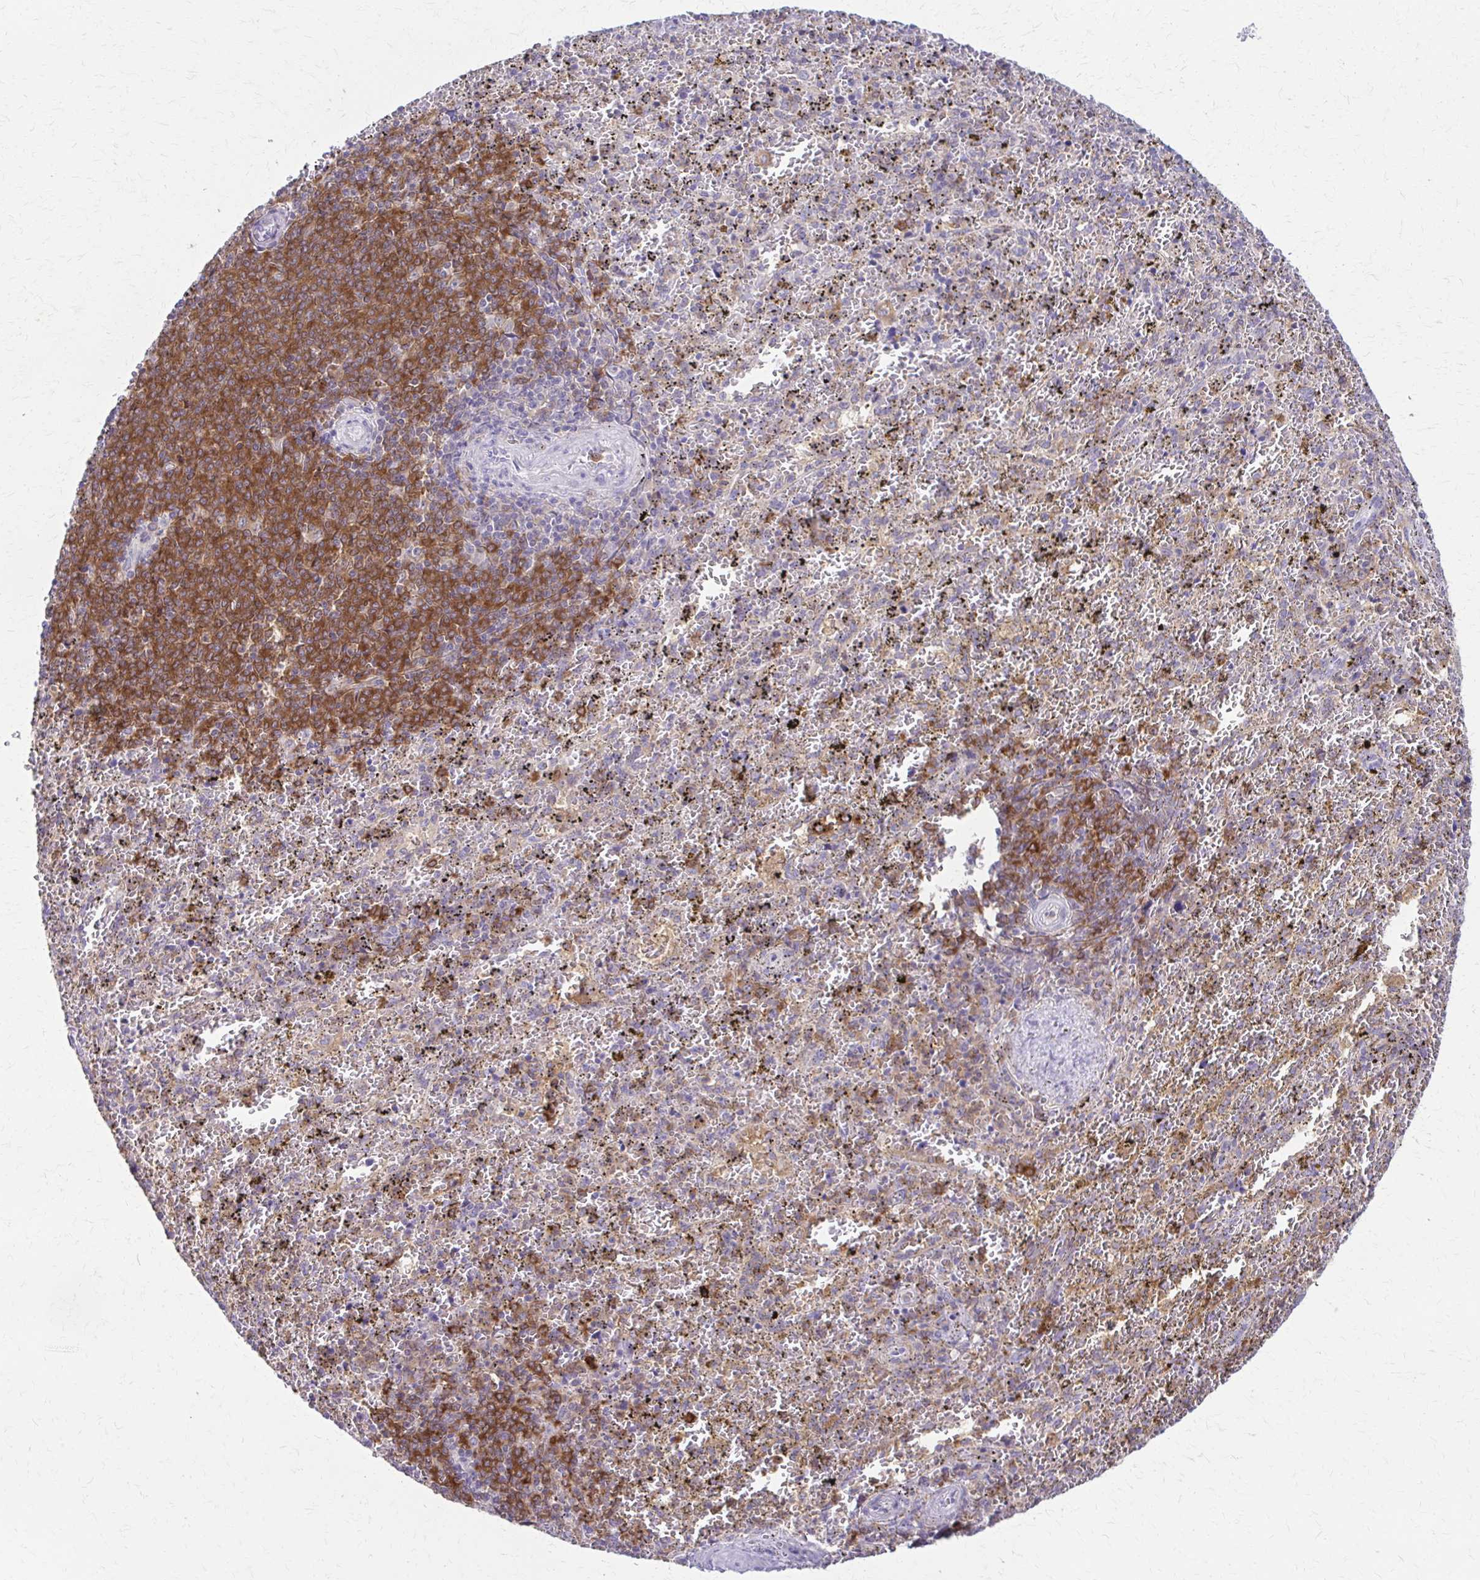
{"staining": {"intensity": "moderate", "quantity": "<25%", "location": "cytoplasmic/membranous"}, "tissue": "spleen", "cell_type": "Cells in red pulp", "image_type": "normal", "snomed": [{"axis": "morphology", "description": "Normal tissue, NOS"}, {"axis": "topography", "description": "Spleen"}], "caption": "Approximately <25% of cells in red pulp in benign spleen reveal moderate cytoplasmic/membranous protein positivity as visualized by brown immunohistochemical staining.", "gene": "PIK3AP1", "patient": {"sex": "female", "age": 50}}